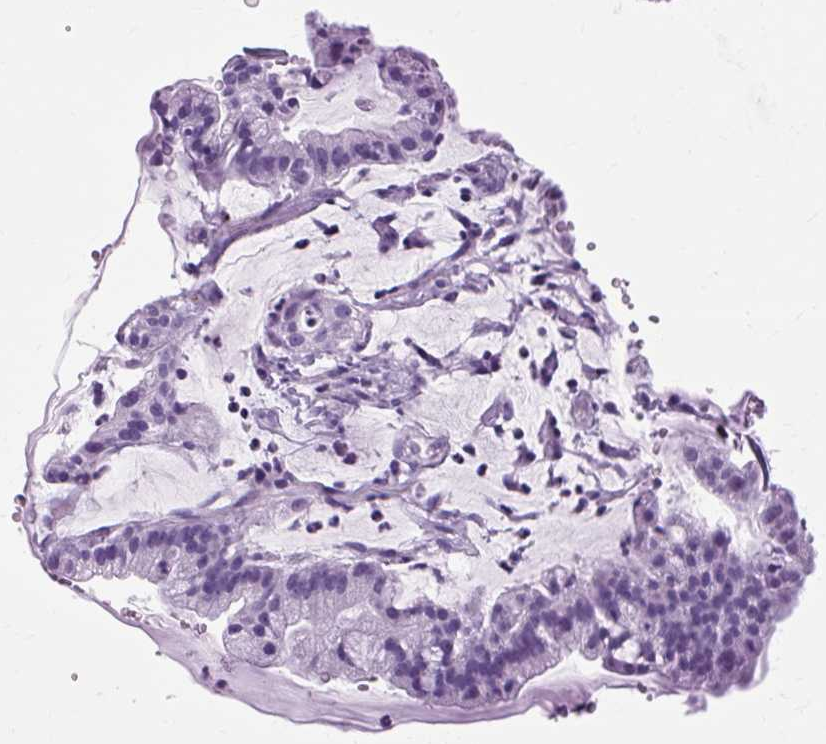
{"staining": {"intensity": "negative", "quantity": "none", "location": "none"}, "tissue": "cervical cancer", "cell_type": "Tumor cells", "image_type": "cancer", "snomed": [{"axis": "morphology", "description": "Adenocarcinoma, NOS"}, {"axis": "topography", "description": "Cervix"}], "caption": "This is an IHC image of cervical adenocarcinoma. There is no expression in tumor cells.", "gene": "OOEP", "patient": {"sex": "female", "age": 41}}